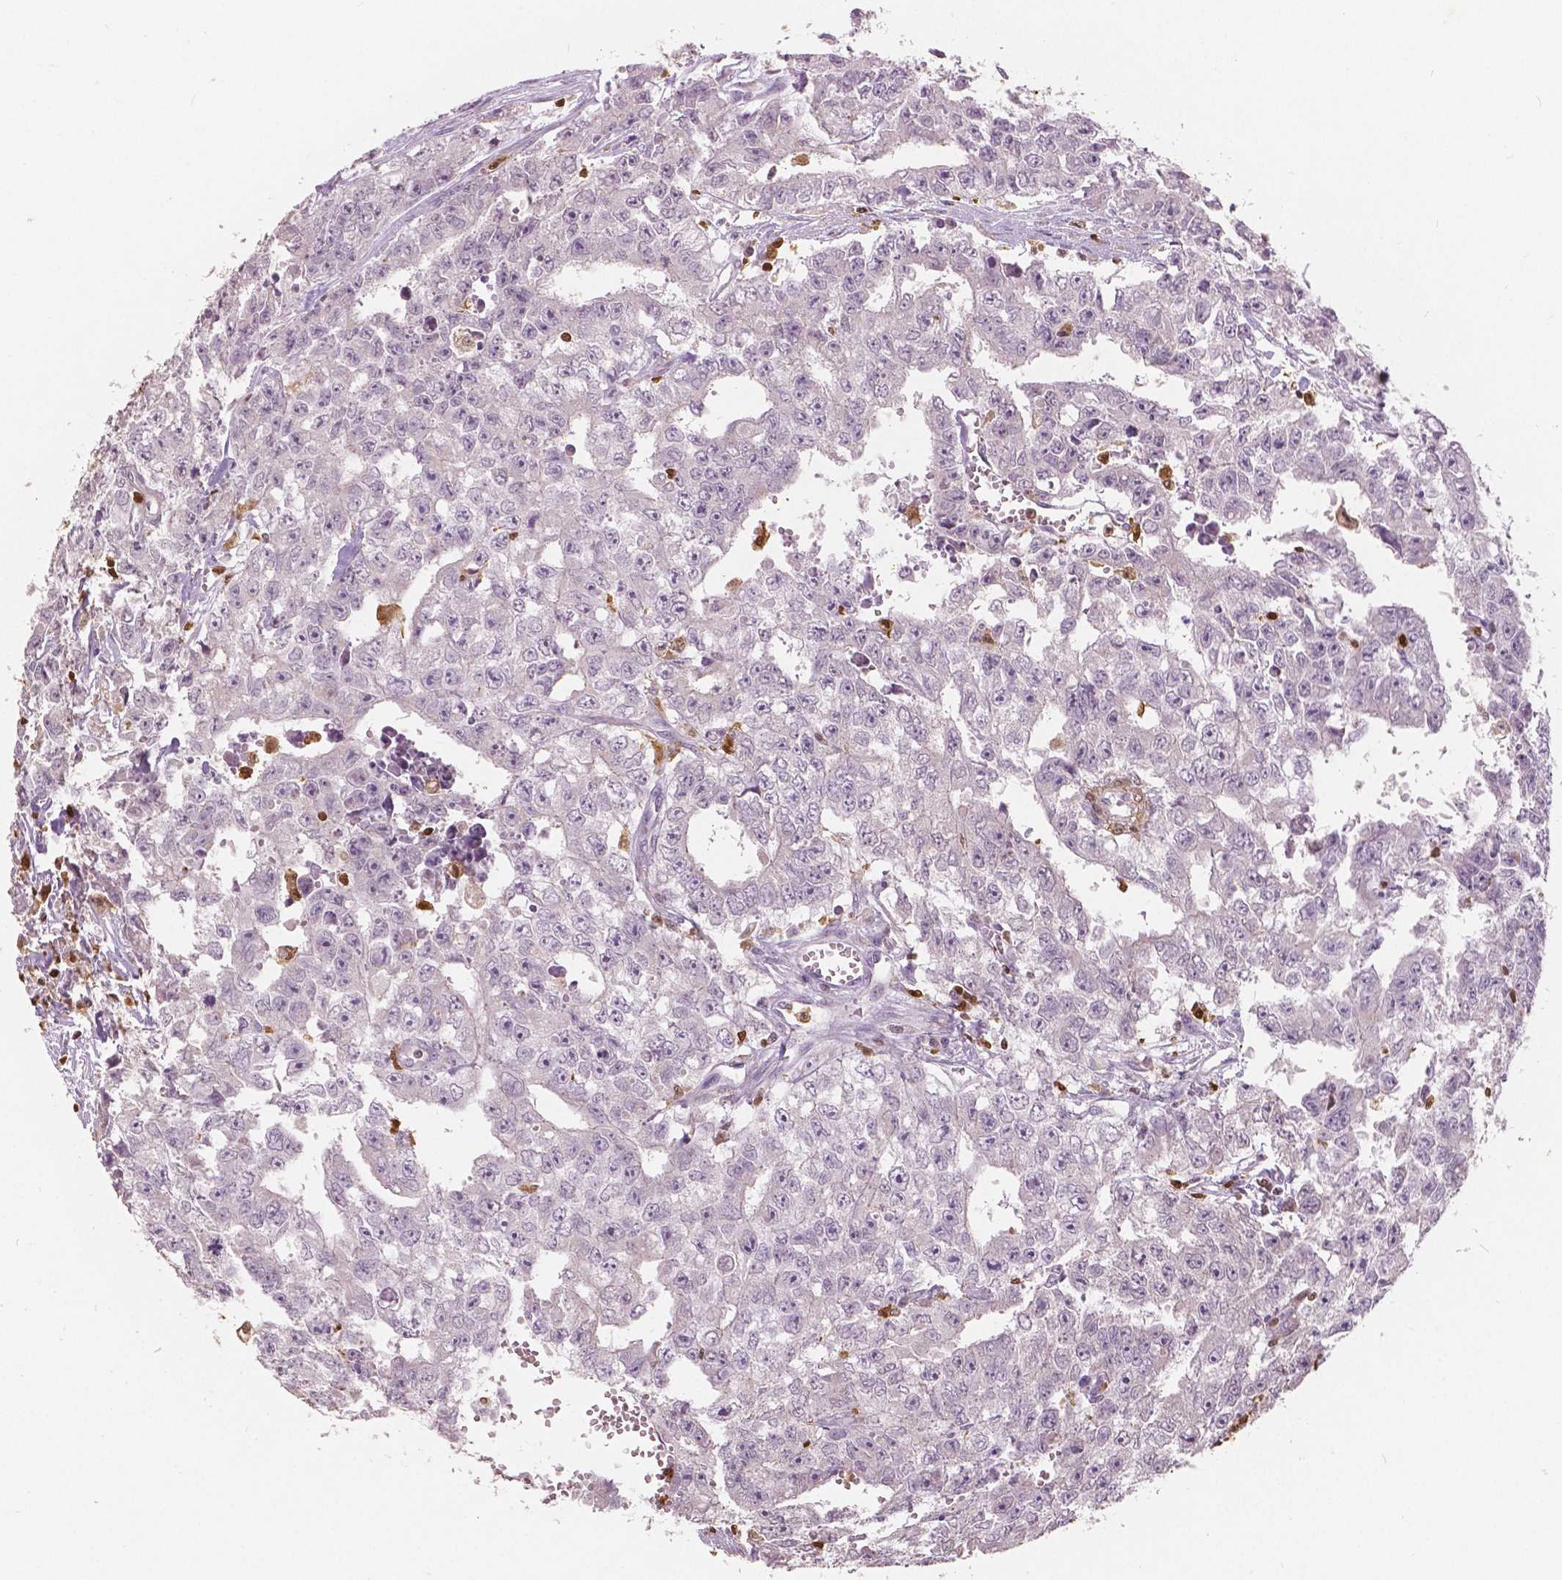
{"staining": {"intensity": "negative", "quantity": "none", "location": "none"}, "tissue": "testis cancer", "cell_type": "Tumor cells", "image_type": "cancer", "snomed": [{"axis": "morphology", "description": "Carcinoma, Embryonal, NOS"}, {"axis": "morphology", "description": "Teratoma, malignant, NOS"}, {"axis": "topography", "description": "Testis"}], "caption": "DAB immunohistochemical staining of testis cancer demonstrates no significant staining in tumor cells. (IHC, brightfield microscopy, high magnification).", "gene": "S100A4", "patient": {"sex": "male", "age": 24}}